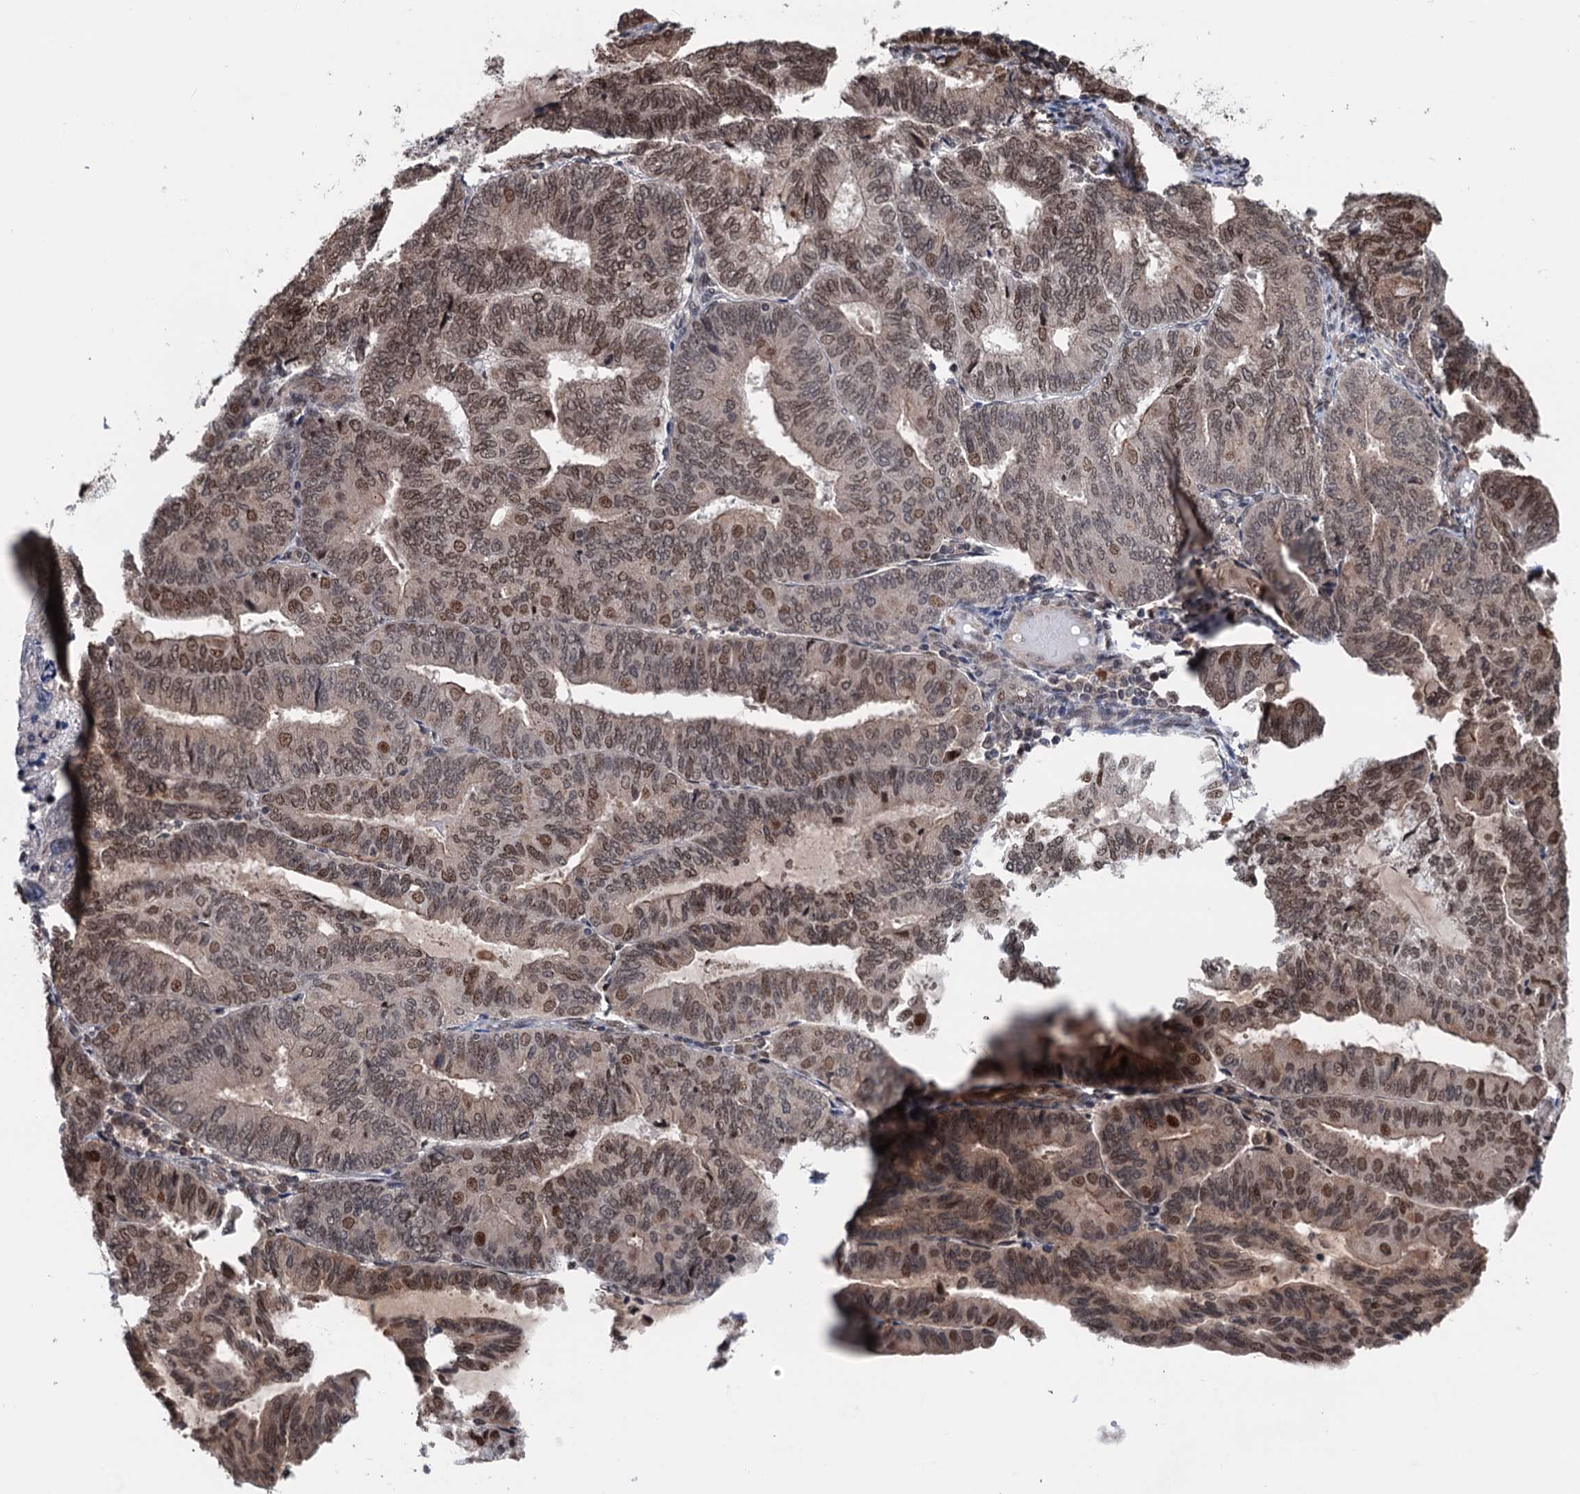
{"staining": {"intensity": "moderate", "quantity": ">75%", "location": "nuclear"}, "tissue": "endometrial cancer", "cell_type": "Tumor cells", "image_type": "cancer", "snomed": [{"axis": "morphology", "description": "Adenocarcinoma, NOS"}, {"axis": "topography", "description": "Endometrium"}], "caption": "The immunohistochemical stain labels moderate nuclear expression in tumor cells of endometrial cancer (adenocarcinoma) tissue.", "gene": "RASSF4", "patient": {"sex": "female", "age": 81}}